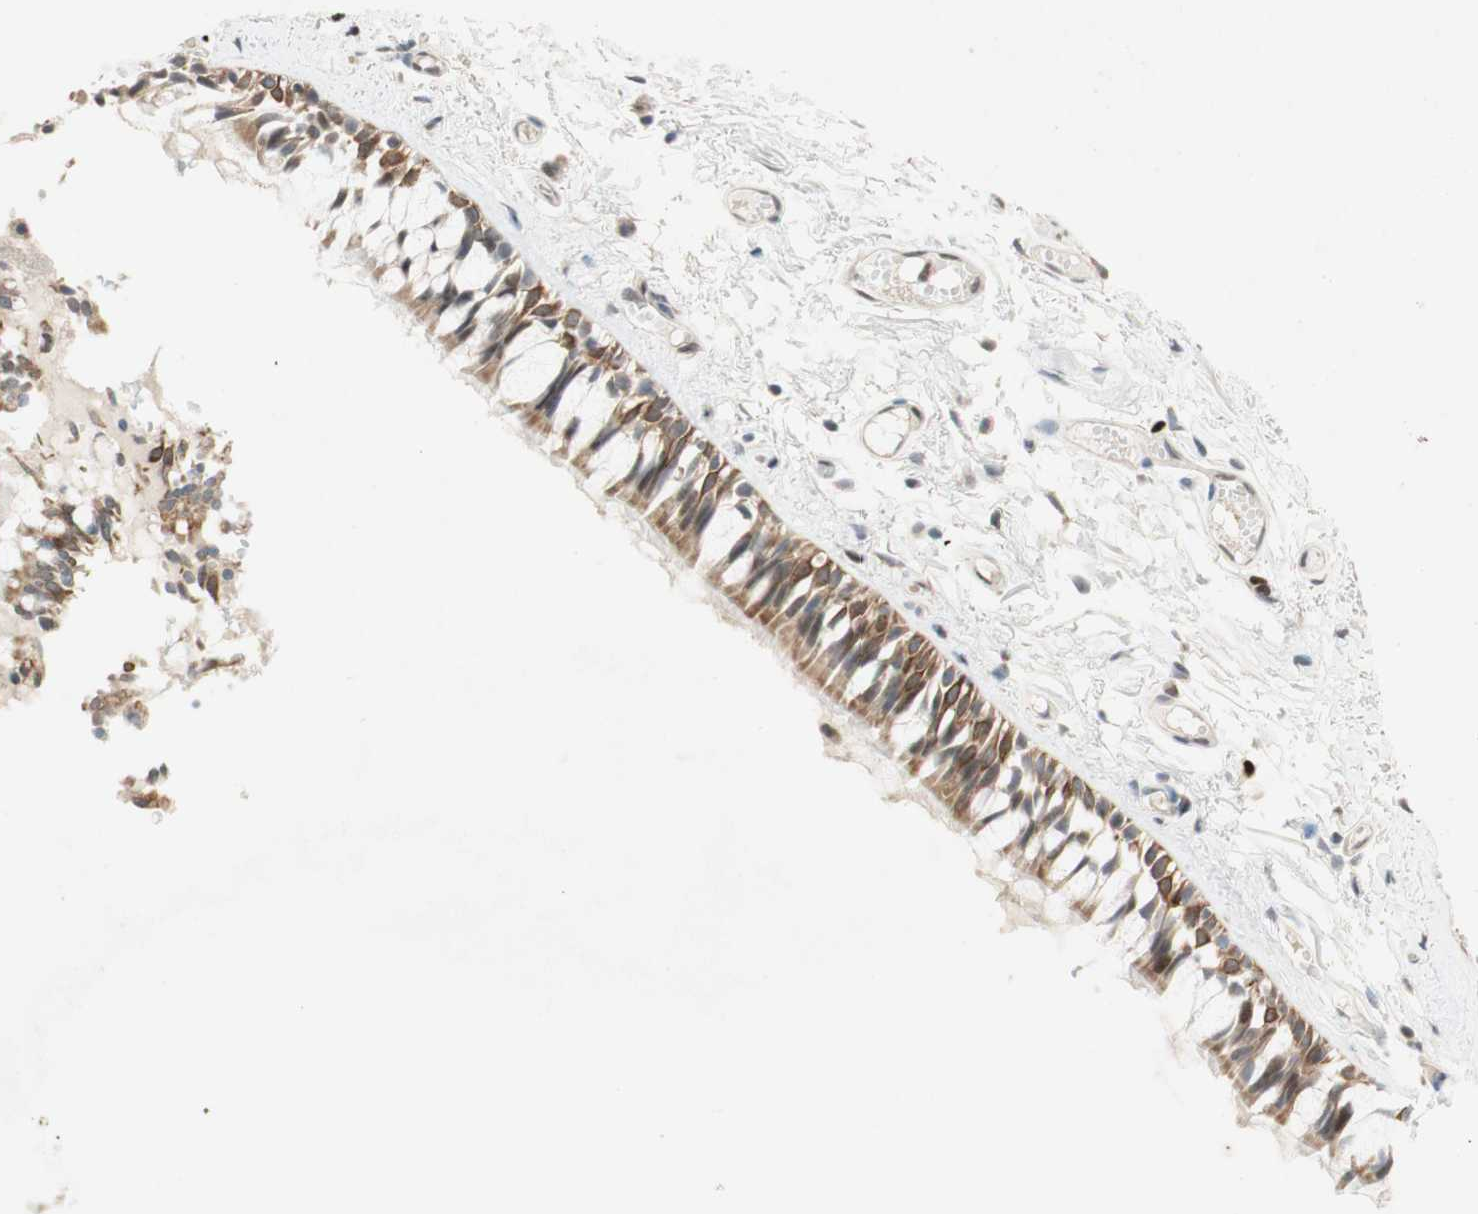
{"staining": {"intensity": "moderate", "quantity": "25%-75%", "location": "cytoplasmic/membranous"}, "tissue": "bronchus", "cell_type": "Respiratory epithelial cells", "image_type": "normal", "snomed": [{"axis": "morphology", "description": "Normal tissue, NOS"}, {"axis": "morphology", "description": "Inflammation, NOS"}, {"axis": "topography", "description": "Cartilage tissue"}, {"axis": "topography", "description": "Lung"}], "caption": "Approximately 25%-75% of respiratory epithelial cells in normal bronchus reveal moderate cytoplasmic/membranous protein staining as visualized by brown immunohistochemical staining.", "gene": "DNMT3A", "patient": {"sex": "male", "age": 71}}